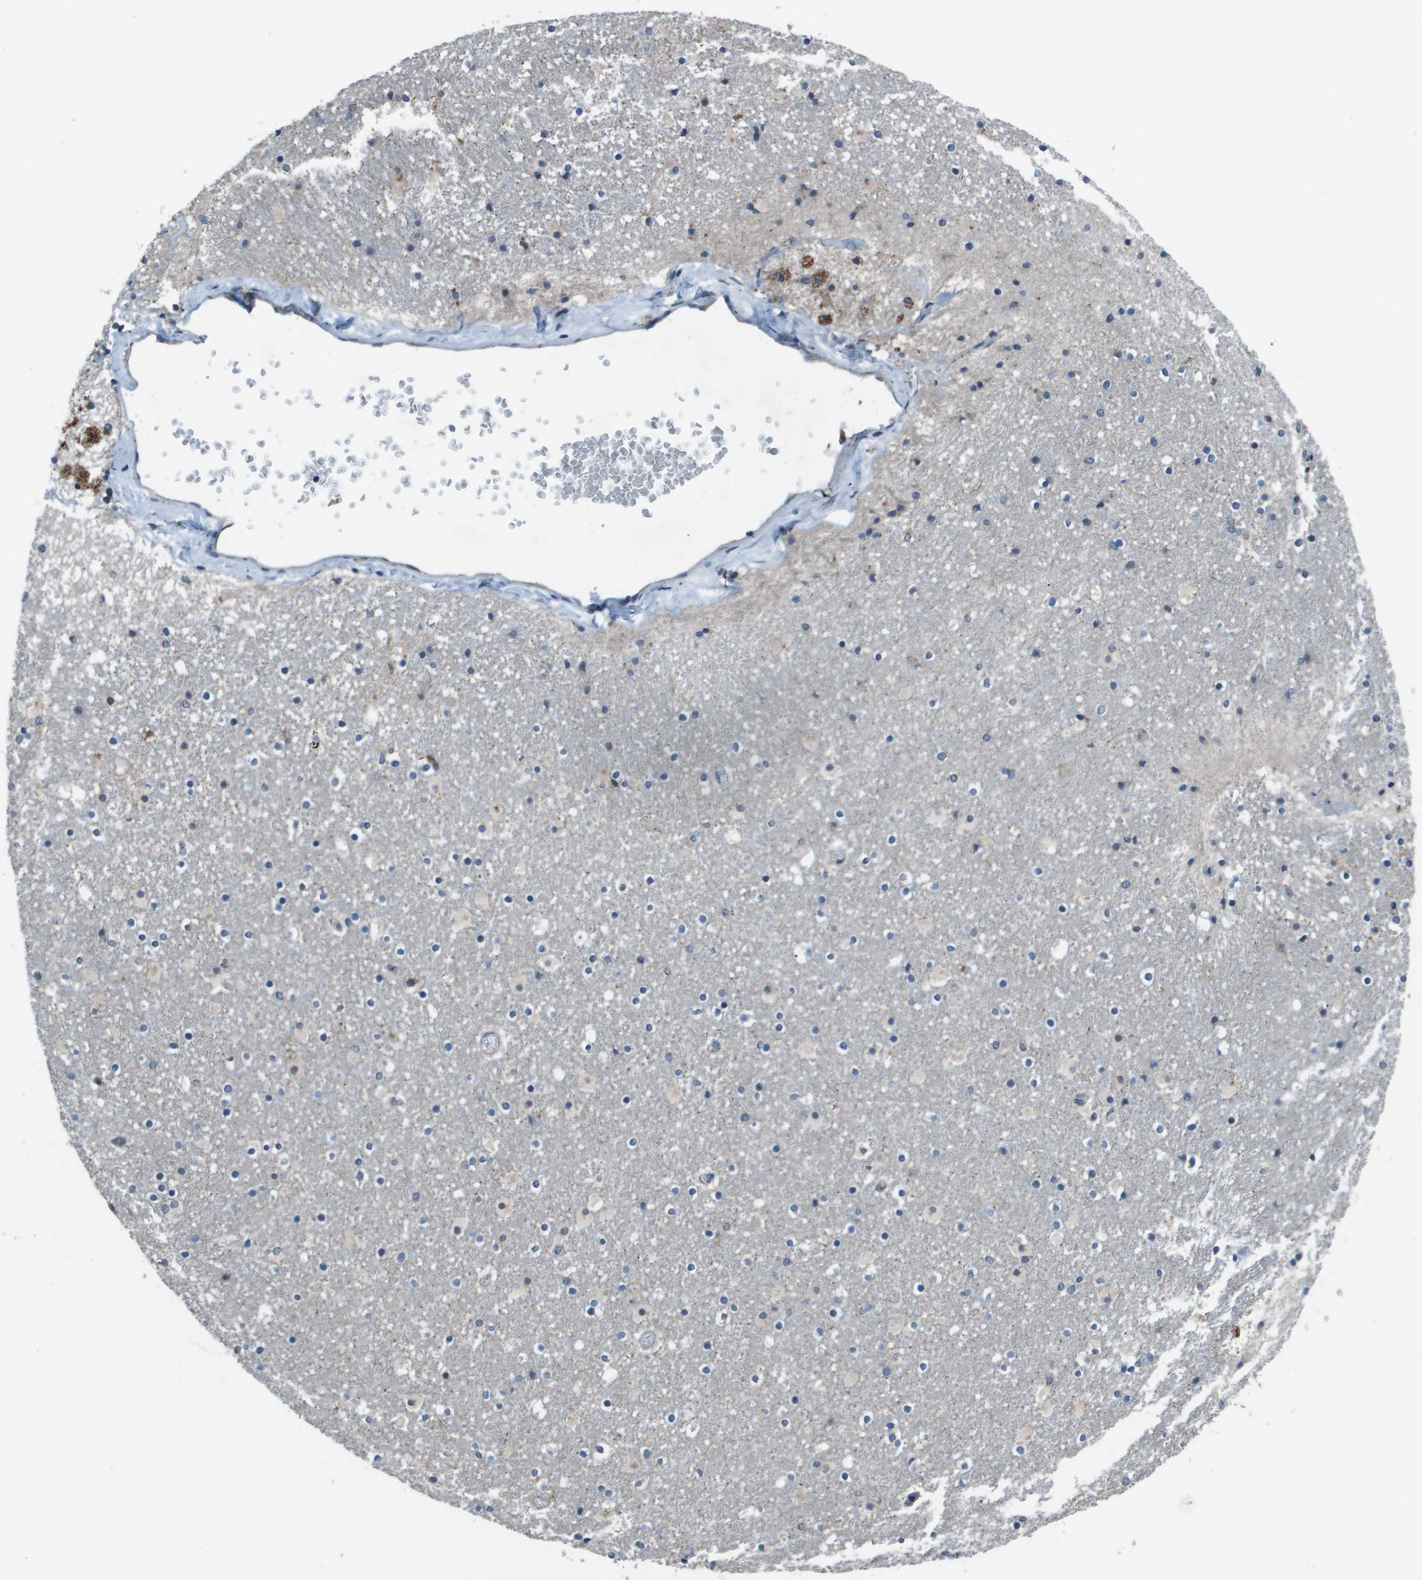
{"staining": {"intensity": "moderate", "quantity": "<25%", "location": "cytoplasmic/membranous"}, "tissue": "caudate", "cell_type": "Glial cells", "image_type": "normal", "snomed": [{"axis": "morphology", "description": "Normal tissue, NOS"}, {"axis": "topography", "description": "Lateral ventricle wall"}], "caption": "Immunohistochemistry (IHC) of normal caudate reveals low levels of moderate cytoplasmic/membranous positivity in about <25% of glial cells.", "gene": "GOSR2", "patient": {"sex": "male", "age": 45}}